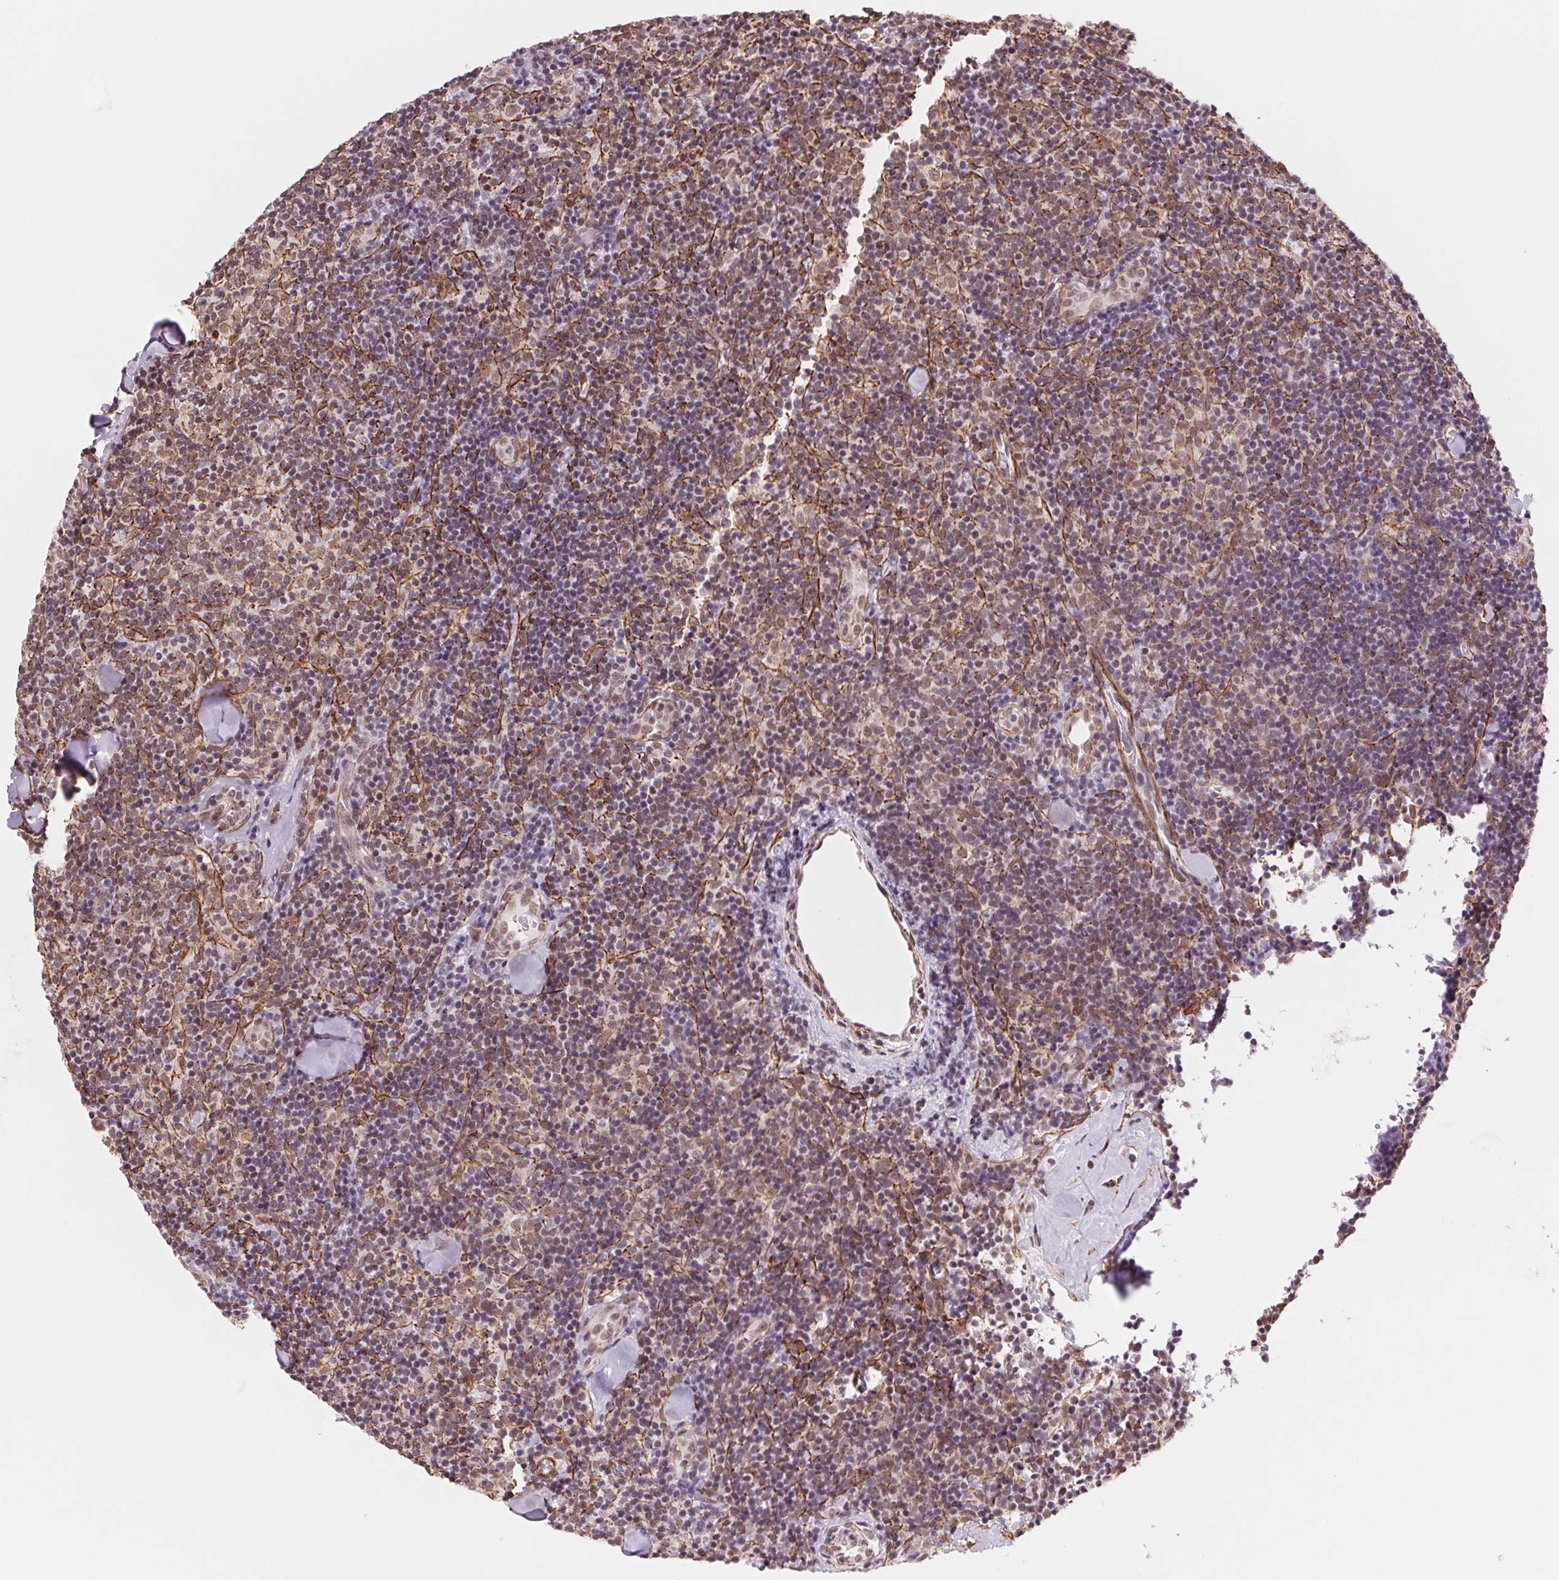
{"staining": {"intensity": "moderate", "quantity": "25%-75%", "location": "nuclear"}, "tissue": "lymphoma", "cell_type": "Tumor cells", "image_type": "cancer", "snomed": [{"axis": "morphology", "description": "Malignant lymphoma, non-Hodgkin's type, Low grade"}, {"axis": "topography", "description": "Lymph node"}], "caption": "A high-resolution photomicrograph shows IHC staining of malignant lymphoma, non-Hodgkin's type (low-grade), which exhibits moderate nuclear staining in about 25%-75% of tumor cells. Immunohistochemistry stains the protein in brown and the nuclei are stained blue.", "gene": "BCAT1", "patient": {"sex": "female", "age": 56}}